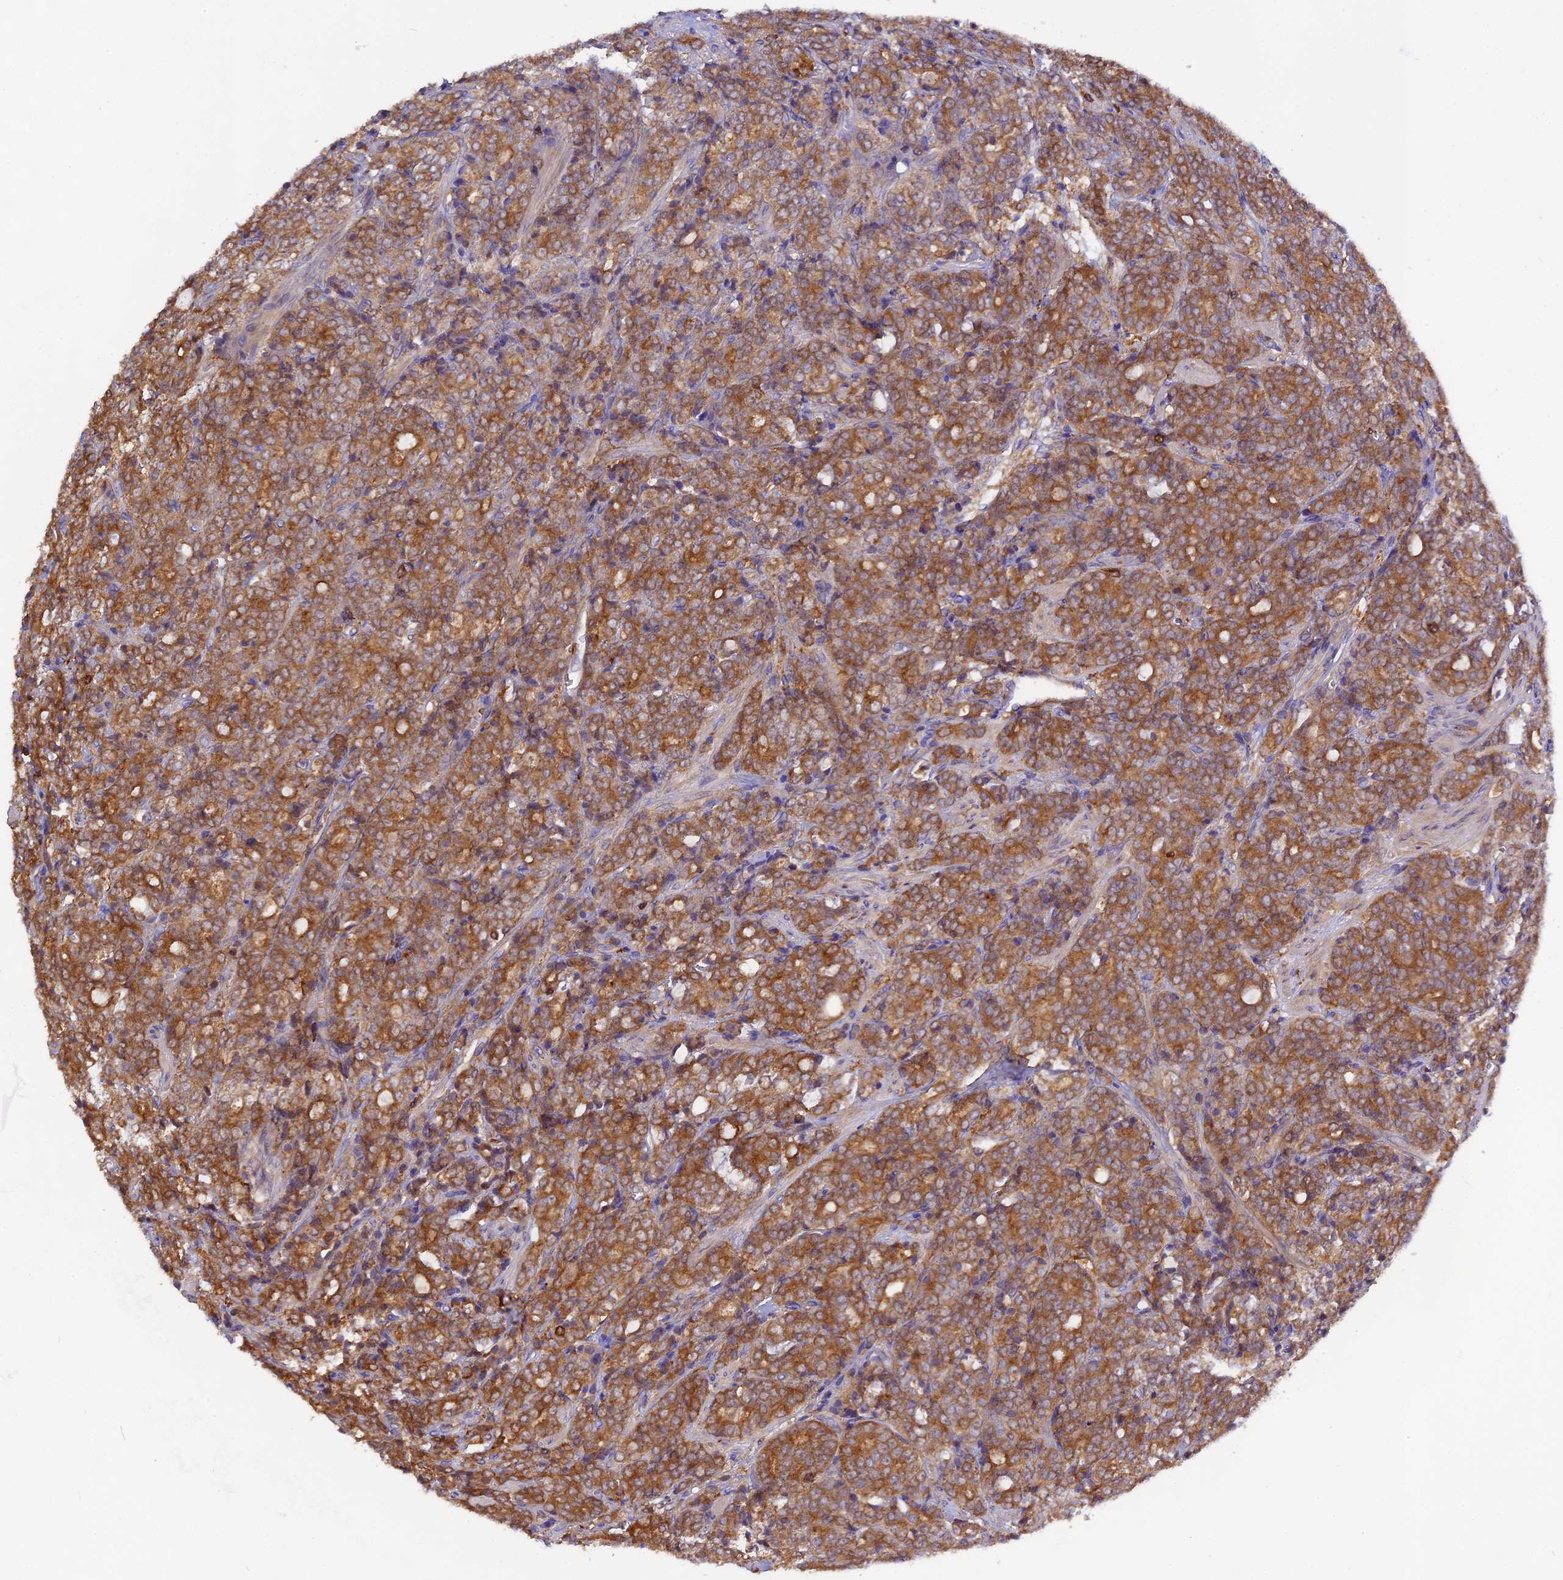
{"staining": {"intensity": "strong", "quantity": ">75%", "location": "cytoplasmic/membranous"}, "tissue": "prostate cancer", "cell_type": "Tumor cells", "image_type": "cancer", "snomed": [{"axis": "morphology", "description": "Adenocarcinoma, High grade"}, {"axis": "topography", "description": "Prostate"}], "caption": "Protein expression analysis of prostate cancer (high-grade adenocarcinoma) exhibits strong cytoplasmic/membranous expression in about >75% of tumor cells.", "gene": "MYO9B", "patient": {"sex": "male", "age": 62}}